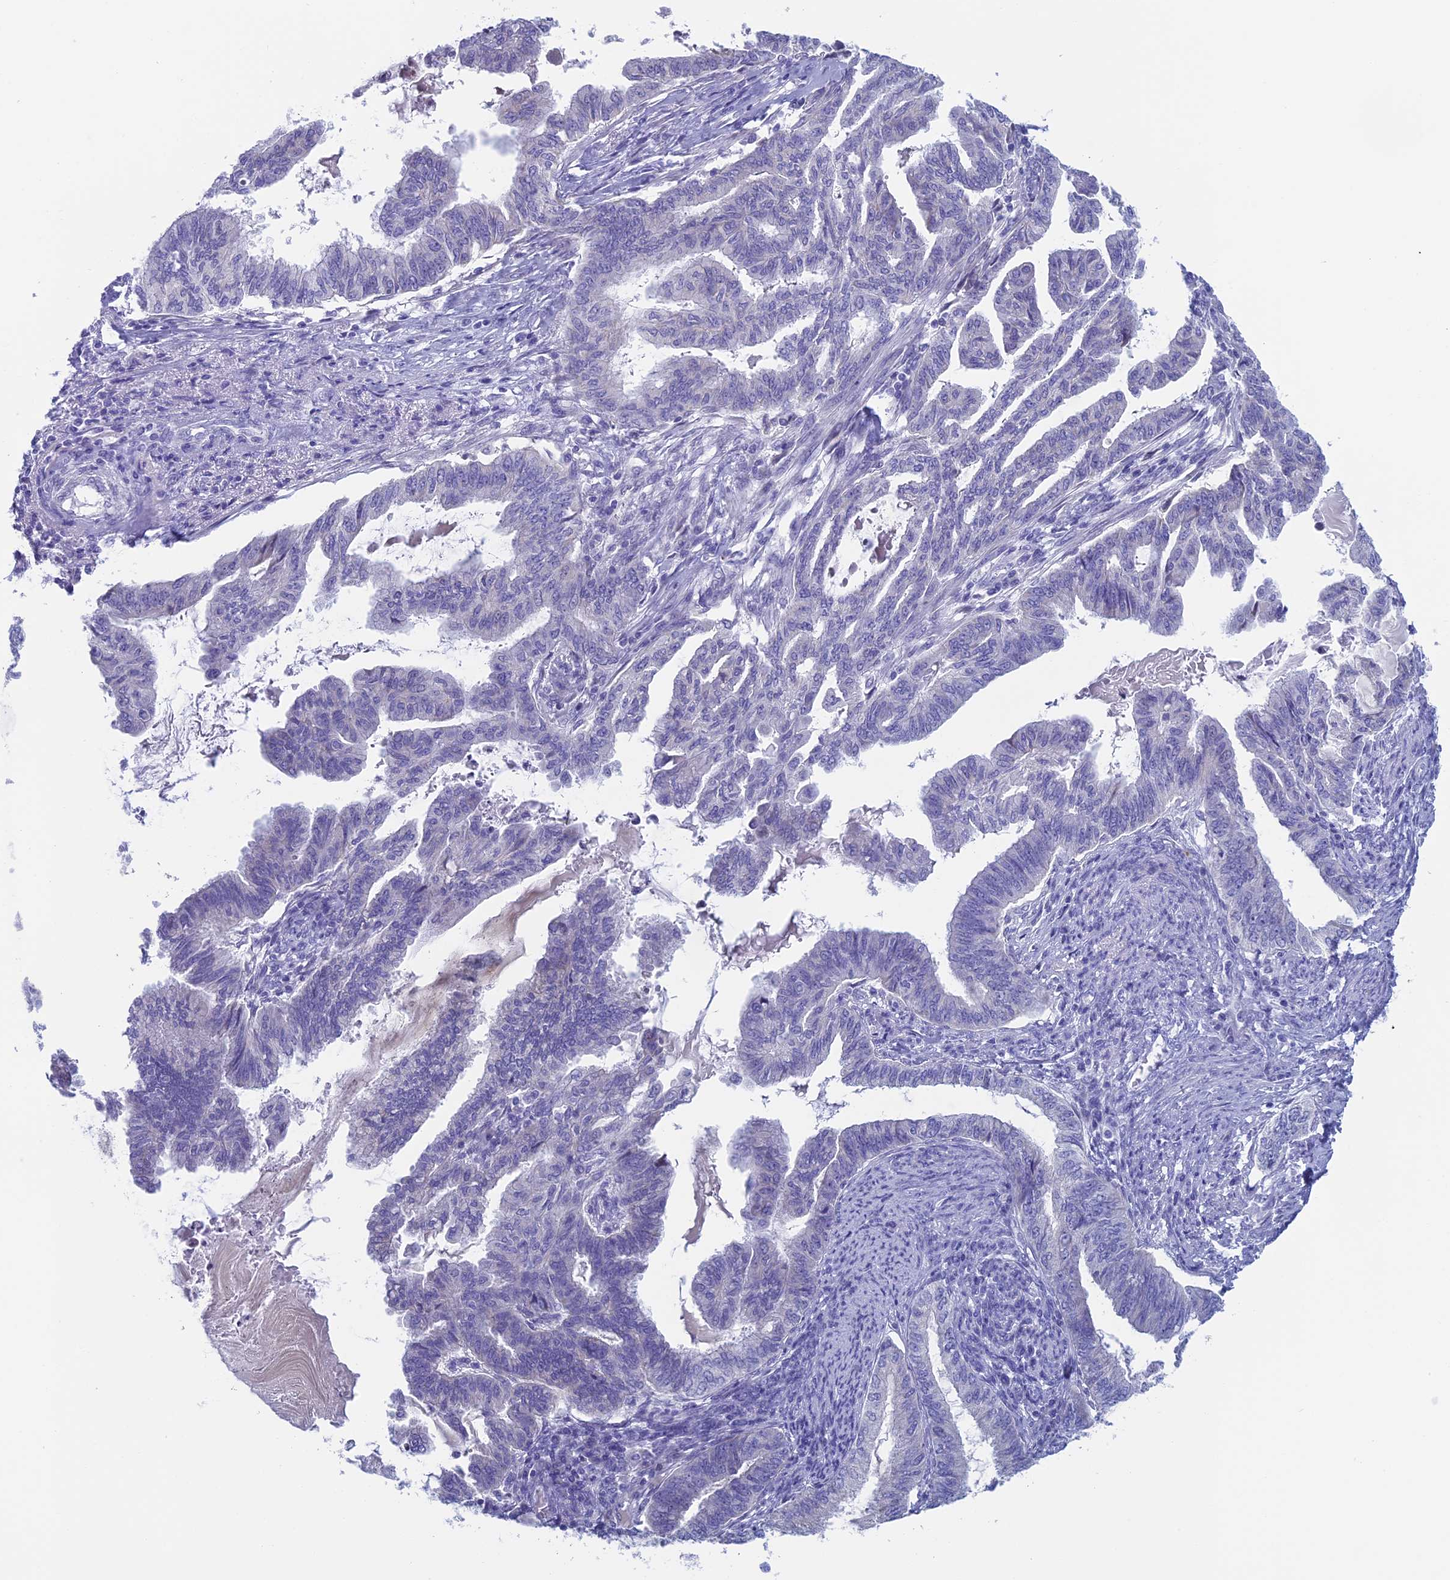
{"staining": {"intensity": "negative", "quantity": "none", "location": "none"}, "tissue": "endometrial cancer", "cell_type": "Tumor cells", "image_type": "cancer", "snomed": [{"axis": "morphology", "description": "Adenocarcinoma, NOS"}, {"axis": "topography", "description": "Endometrium"}], "caption": "Endometrial cancer stained for a protein using IHC demonstrates no positivity tumor cells.", "gene": "NIBAN3", "patient": {"sex": "female", "age": 86}}